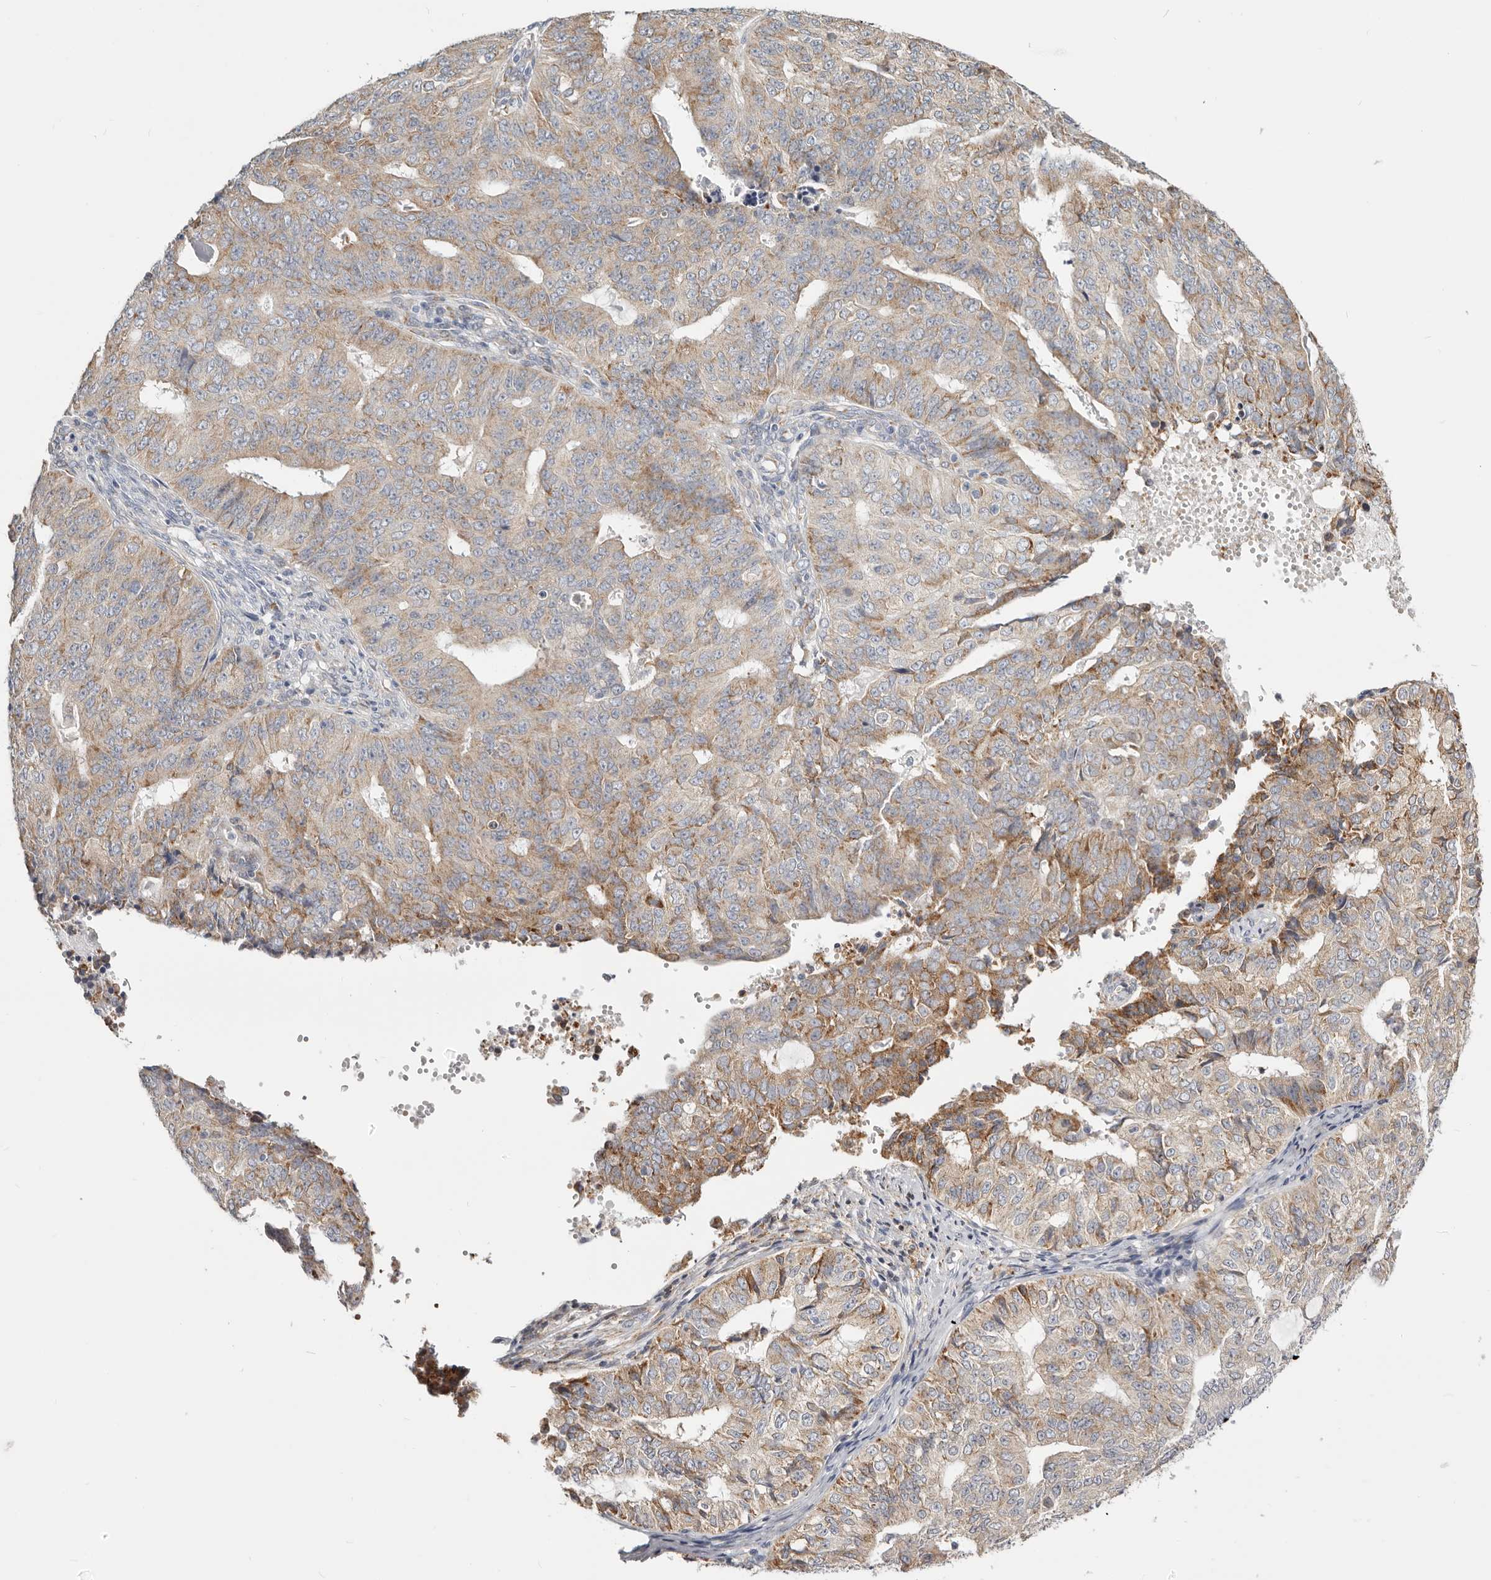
{"staining": {"intensity": "weak", "quantity": "25%-75%", "location": "cytoplasmic/membranous"}, "tissue": "endometrial cancer", "cell_type": "Tumor cells", "image_type": "cancer", "snomed": [{"axis": "morphology", "description": "Adenocarcinoma, NOS"}, {"axis": "topography", "description": "Endometrium"}], "caption": "Brown immunohistochemical staining in human endometrial cancer demonstrates weak cytoplasmic/membranous expression in approximately 25%-75% of tumor cells.", "gene": "IL32", "patient": {"sex": "female", "age": 32}}